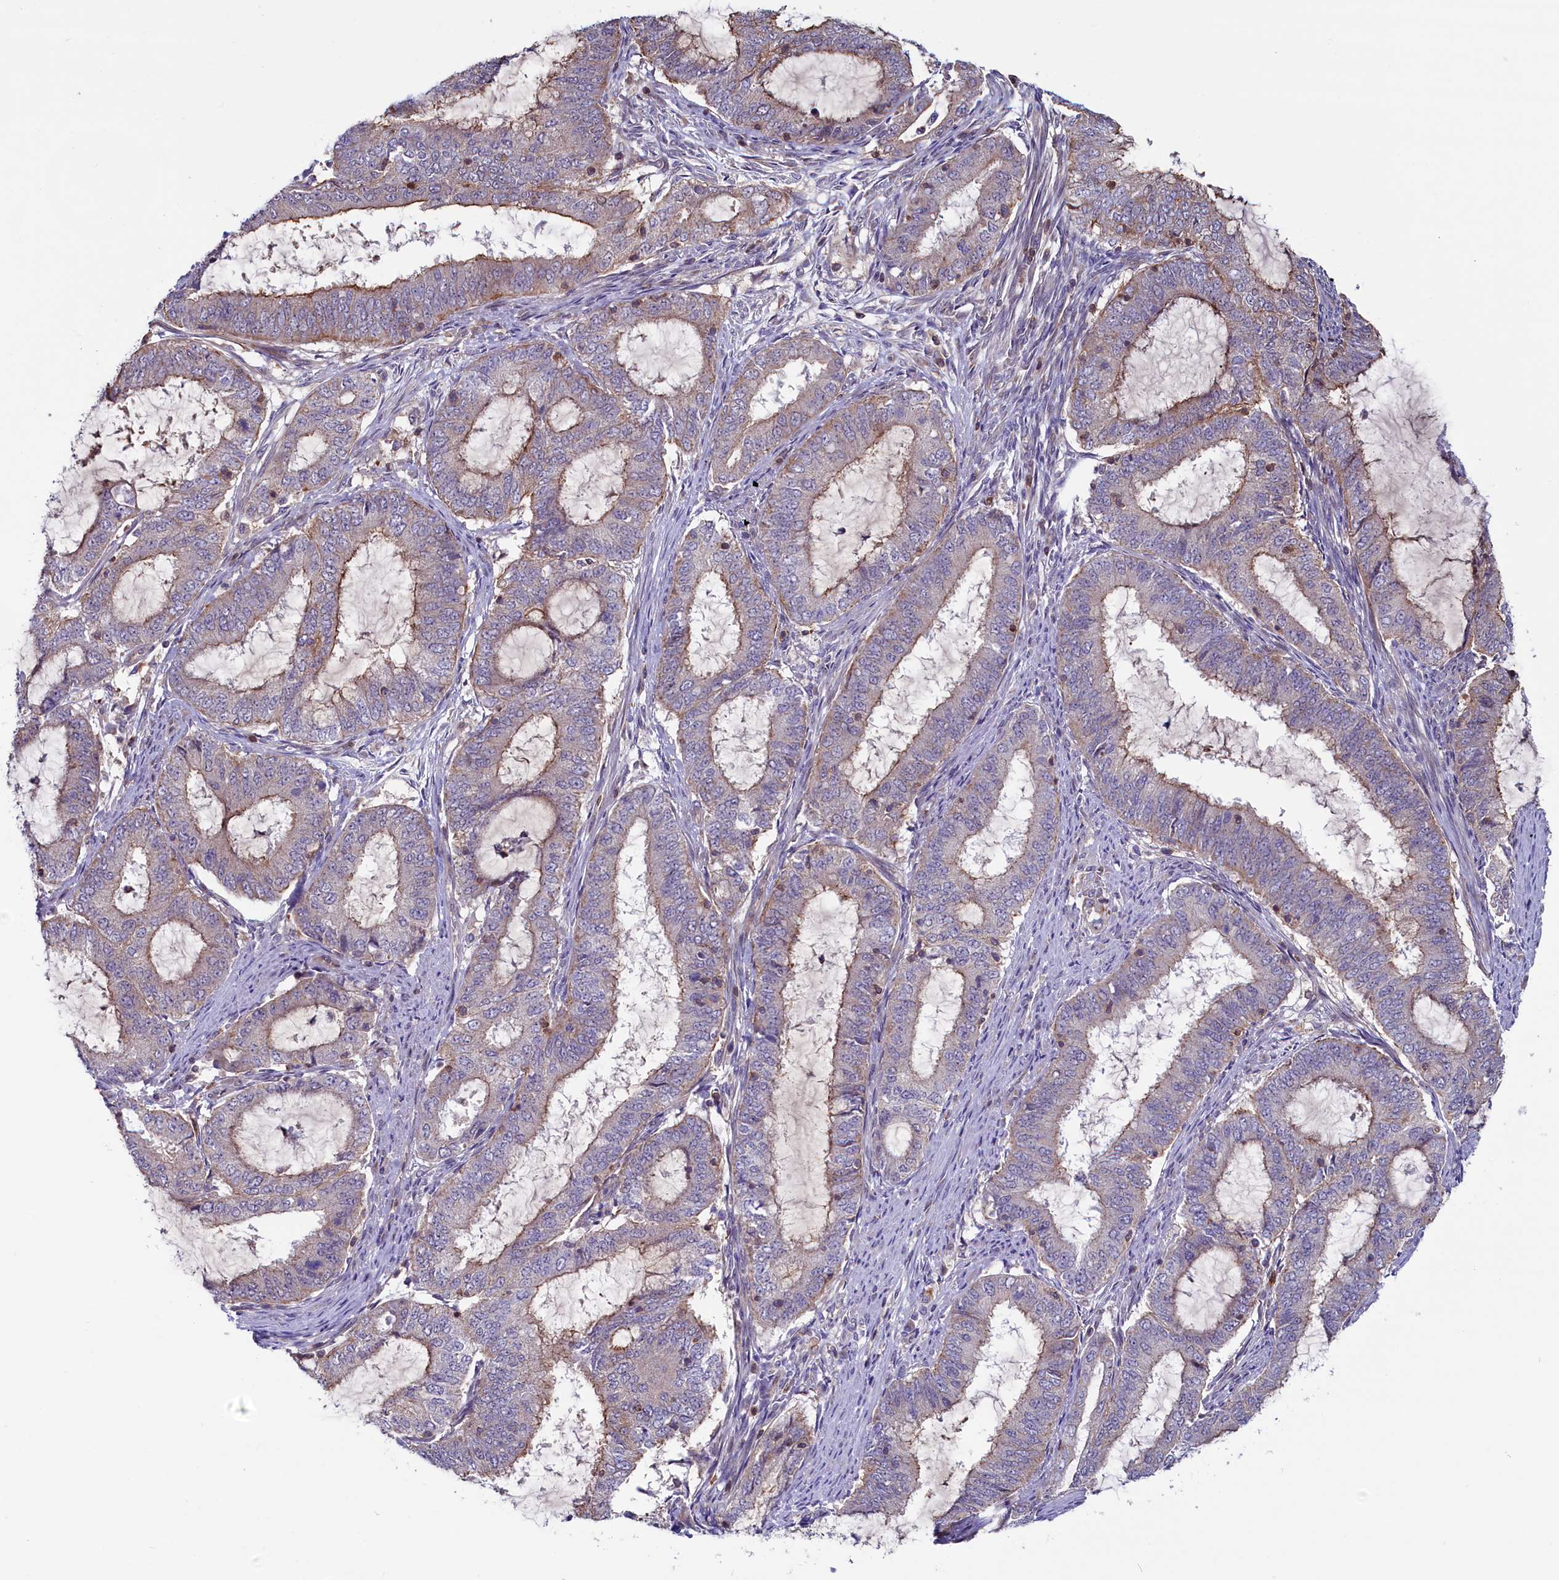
{"staining": {"intensity": "moderate", "quantity": "<25%", "location": "cytoplasmic/membranous"}, "tissue": "endometrial cancer", "cell_type": "Tumor cells", "image_type": "cancer", "snomed": [{"axis": "morphology", "description": "Adenocarcinoma, NOS"}, {"axis": "topography", "description": "Endometrium"}], "caption": "Moderate cytoplasmic/membranous positivity for a protein is appreciated in about <25% of tumor cells of endometrial cancer using IHC.", "gene": "CIAPIN1", "patient": {"sex": "female", "age": 51}}